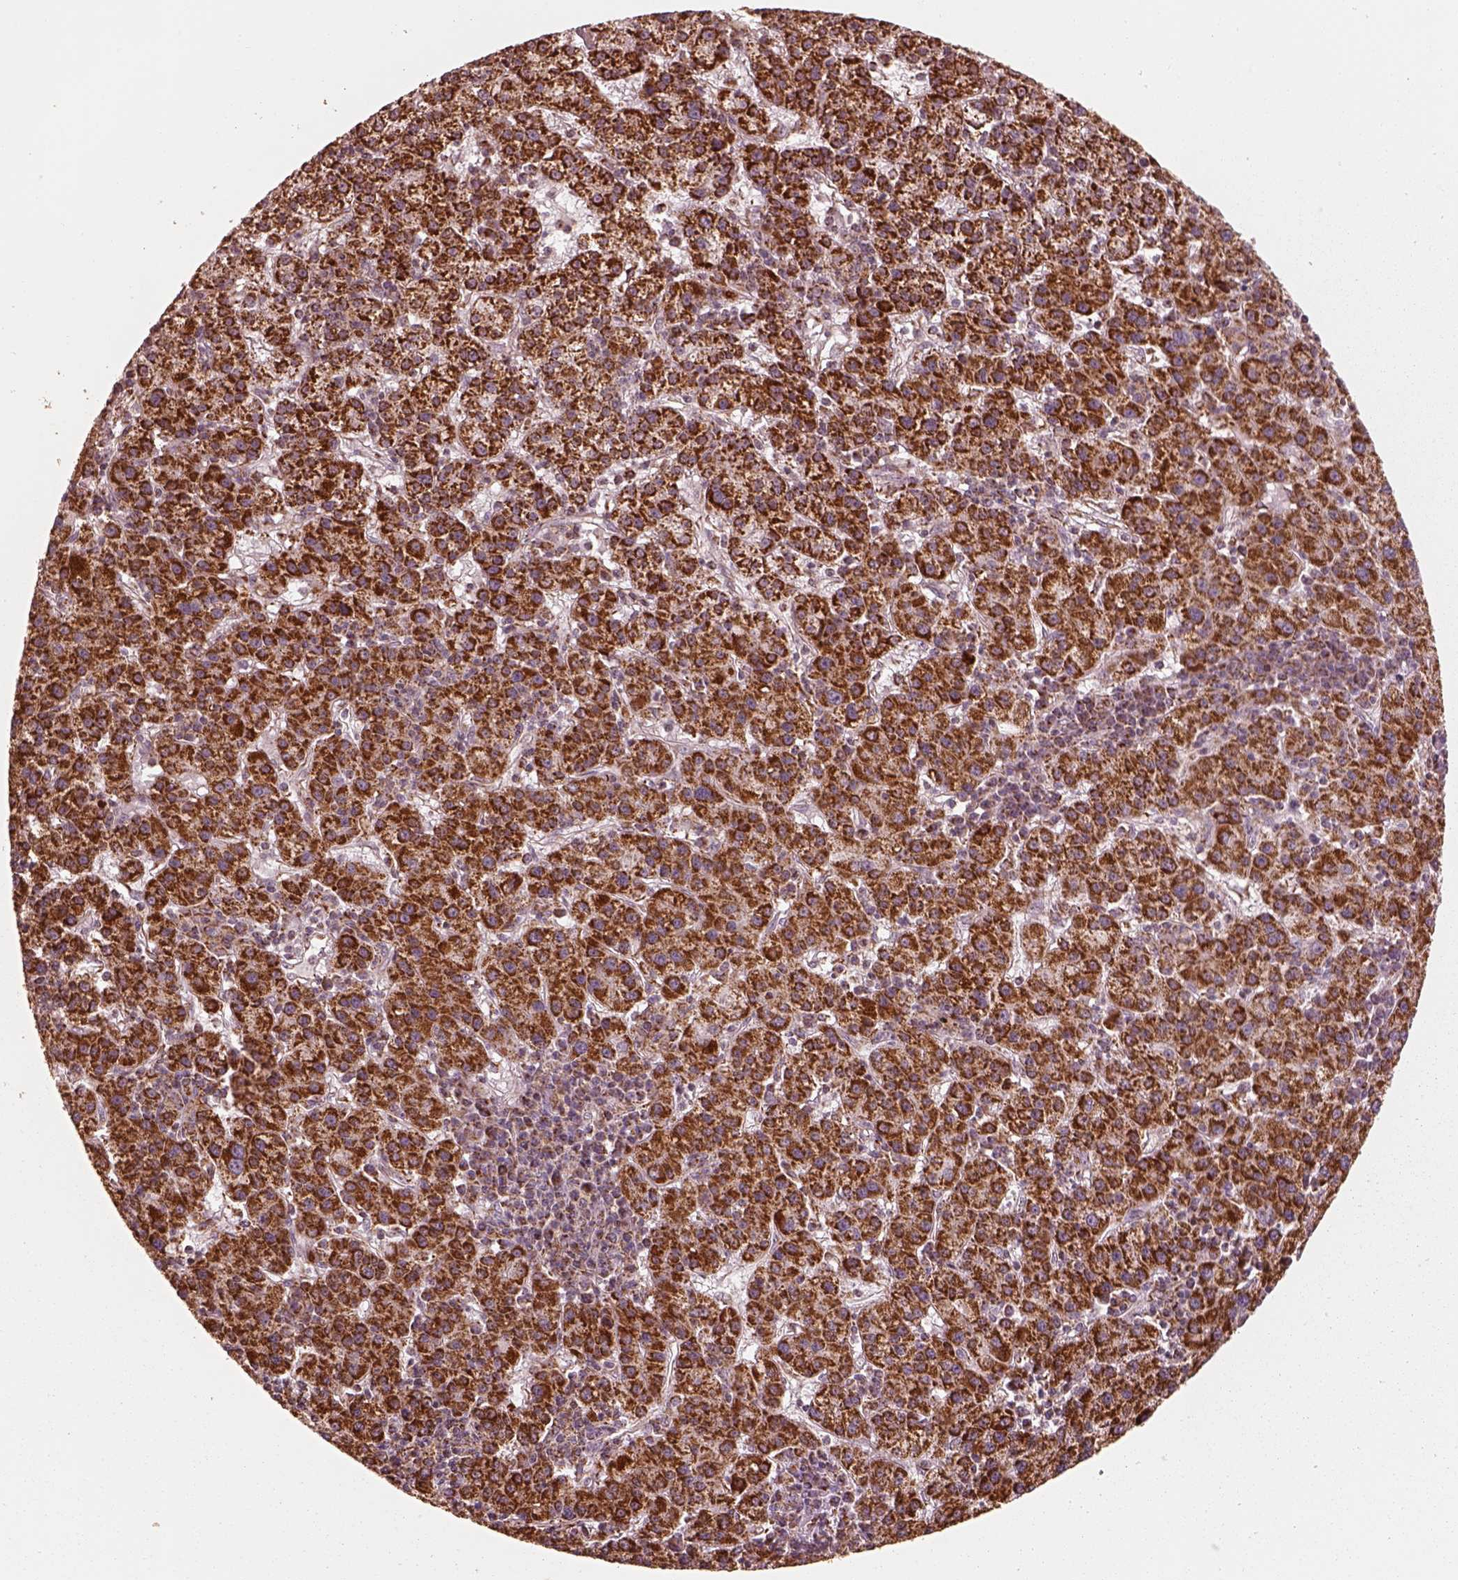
{"staining": {"intensity": "strong", "quantity": ">75%", "location": "cytoplasmic/membranous"}, "tissue": "liver cancer", "cell_type": "Tumor cells", "image_type": "cancer", "snomed": [{"axis": "morphology", "description": "Carcinoma, Hepatocellular, NOS"}, {"axis": "topography", "description": "Liver"}], "caption": "Brown immunohistochemical staining in liver cancer (hepatocellular carcinoma) demonstrates strong cytoplasmic/membranous expression in about >75% of tumor cells. The staining was performed using DAB to visualize the protein expression in brown, while the nuclei were stained in blue with hematoxylin (Magnification: 20x).", "gene": "ENTPD6", "patient": {"sex": "female", "age": 60}}